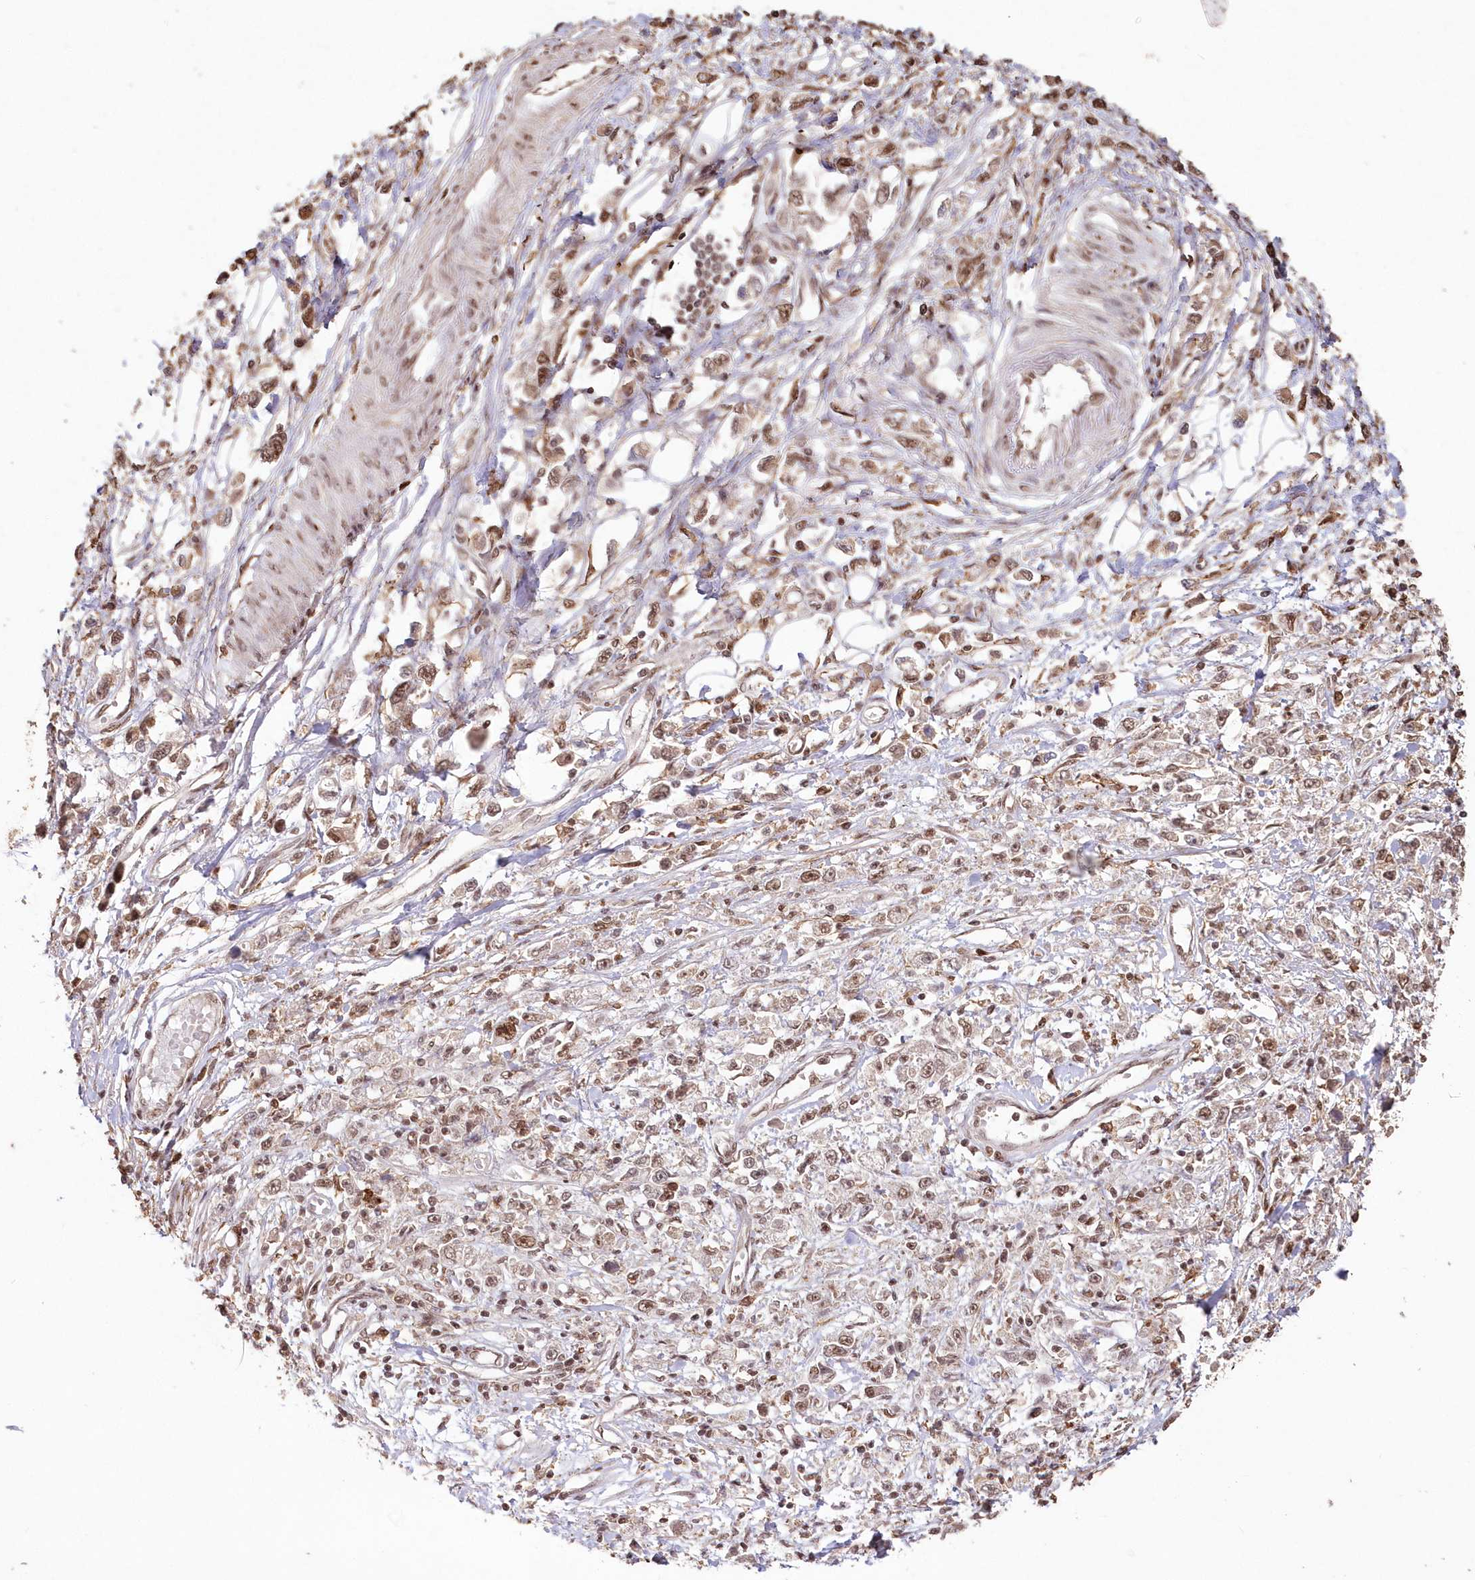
{"staining": {"intensity": "moderate", "quantity": ">75%", "location": "nuclear"}, "tissue": "stomach cancer", "cell_type": "Tumor cells", "image_type": "cancer", "snomed": [{"axis": "morphology", "description": "Adenocarcinoma, NOS"}, {"axis": "topography", "description": "Stomach"}], "caption": "Tumor cells exhibit medium levels of moderate nuclear positivity in about >75% of cells in stomach cancer (adenocarcinoma).", "gene": "PDS5A", "patient": {"sex": "female", "age": 59}}